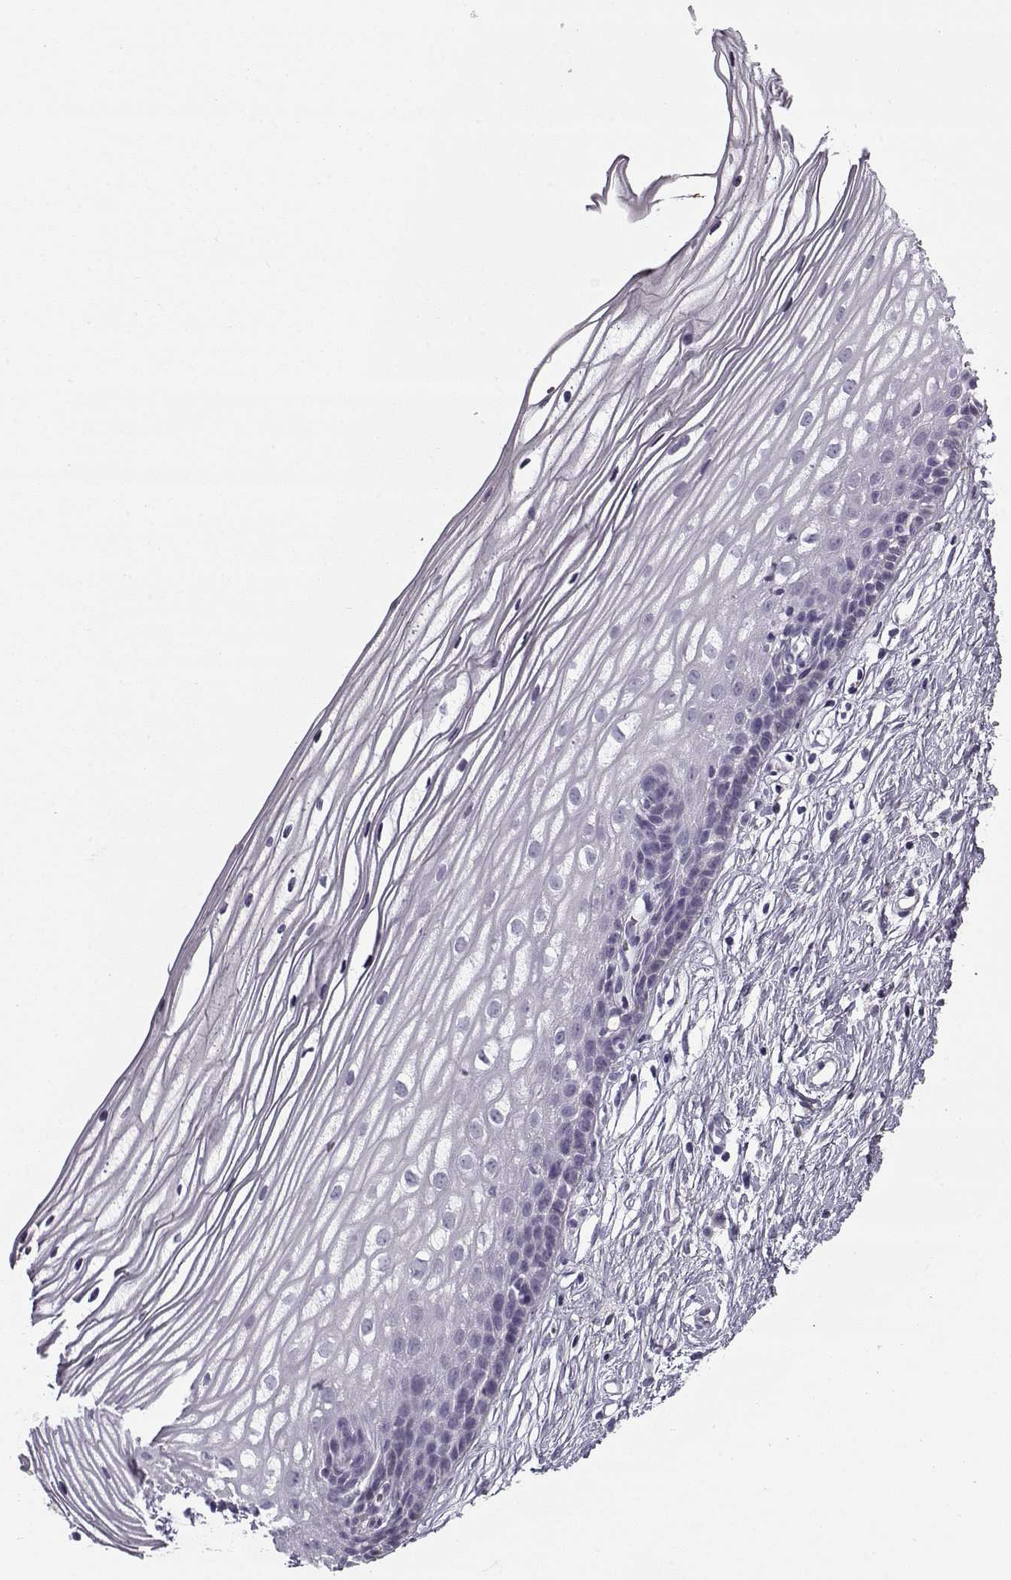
{"staining": {"intensity": "negative", "quantity": "none", "location": "none"}, "tissue": "cervix", "cell_type": "Glandular cells", "image_type": "normal", "snomed": [{"axis": "morphology", "description": "Normal tissue, NOS"}, {"axis": "topography", "description": "Cervix"}], "caption": "This is a photomicrograph of IHC staining of benign cervix, which shows no positivity in glandular cells. (DAB (3,3'-diaminobenzidine) IHC, high magnification).", "gene": "SNCA", "patient": {"sex": "female", "age": 40}}